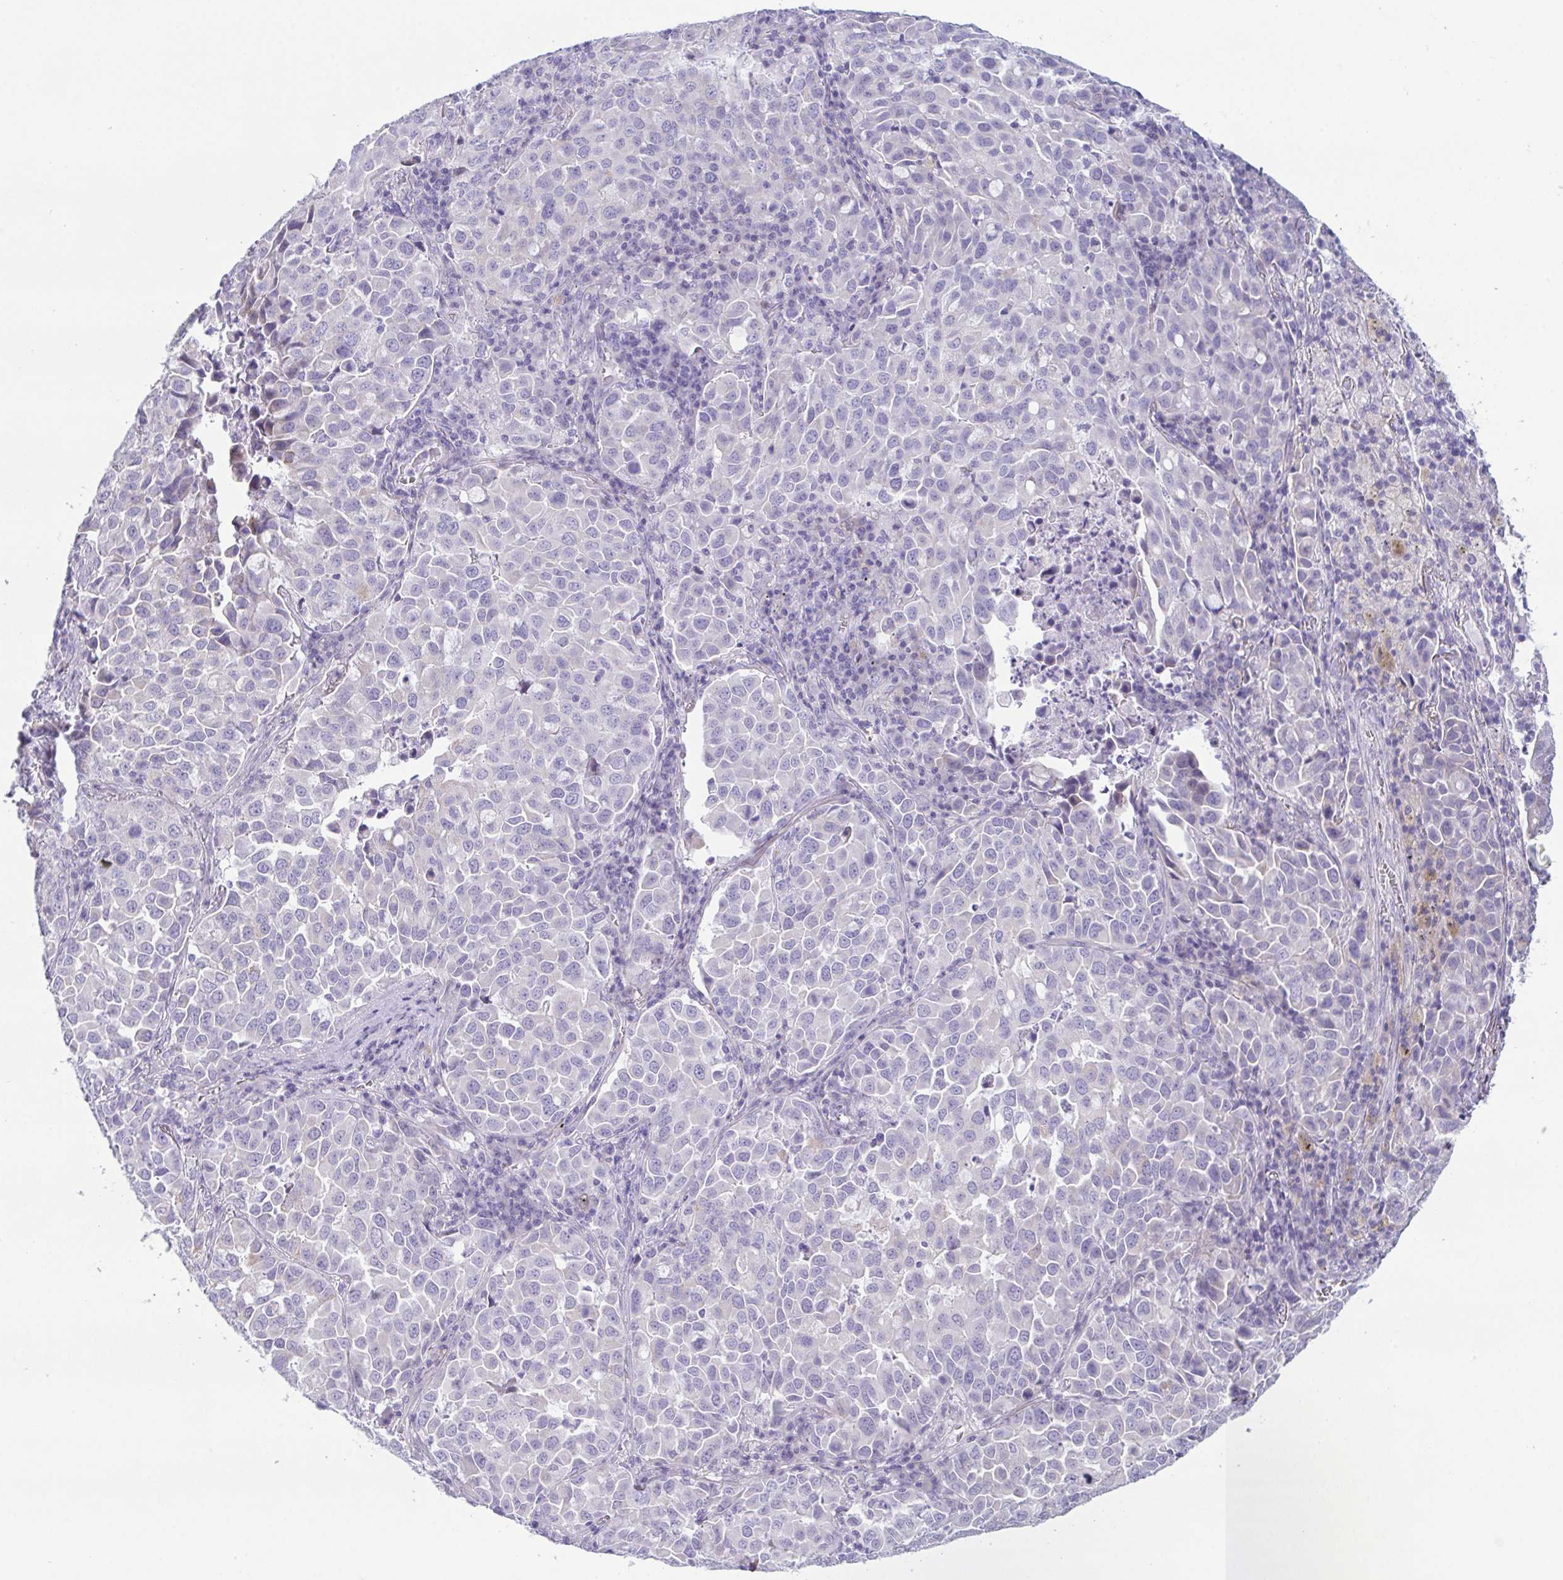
{"staining": {"intensity": "negative", "quantity": "none", "location": "none"}, "tissue": "lung cancer", "cell_type": "Tumor cells", "image_type": "cancer", "snomed": [{"axis": "morphology", "description": "Adenocarcinoma, NOS"}, {"axis": "morphology", "description": "Adenocarcinoma, metastatic, NOS"}, {"axis": "topography", "description": "Lymph node"}, {"axis": "topography", "description": "Lung"}], "caption": "This is an immunohistochemistry micrograph of lung cancer (metastatic adenocarcinoma). There is no staining in tumor cells.", "gene": "TEX19", "patient": {"sex": "female", "age": 65}}